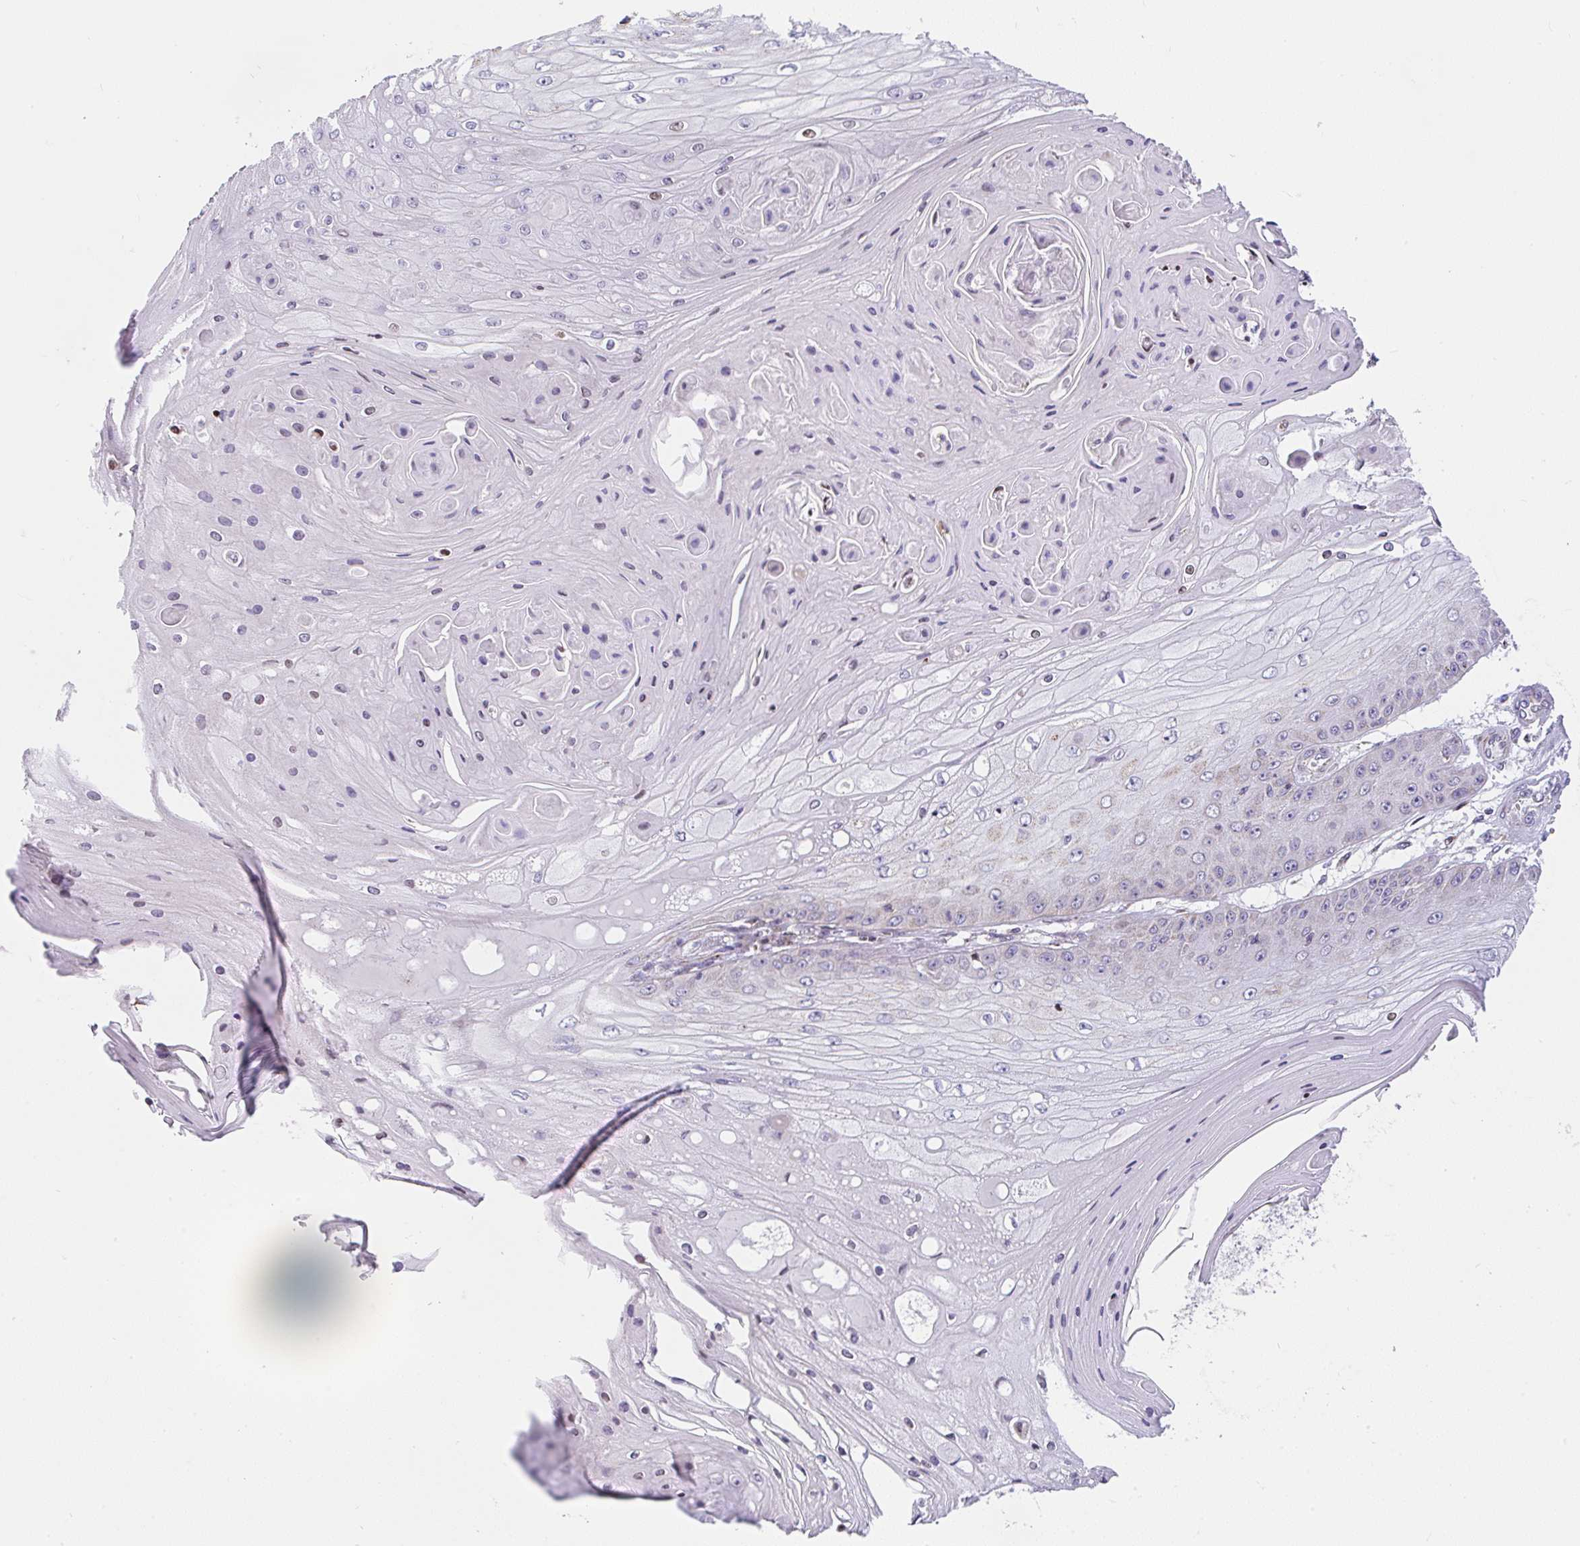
{"staining": {"intensity": "negative", "quantity": "none", "location": "none"}, "tissue": "skin cancer", "cell_type": "Tumor cells", "image_type": "cancer", "snomed": [{"axis": "morphology", "description": "Squamous cell carcinoma, NOS"}, {"axis": "topography", "description": "Skin"}], "caption": "The immunohistochemistry (IHC) micrograph has no significant staining in tumor cells of skin cancer (squamous cell carcinoma) tissue.", "gene": "FIGNL1", "patient": {"sex": "male", "age": 70}}